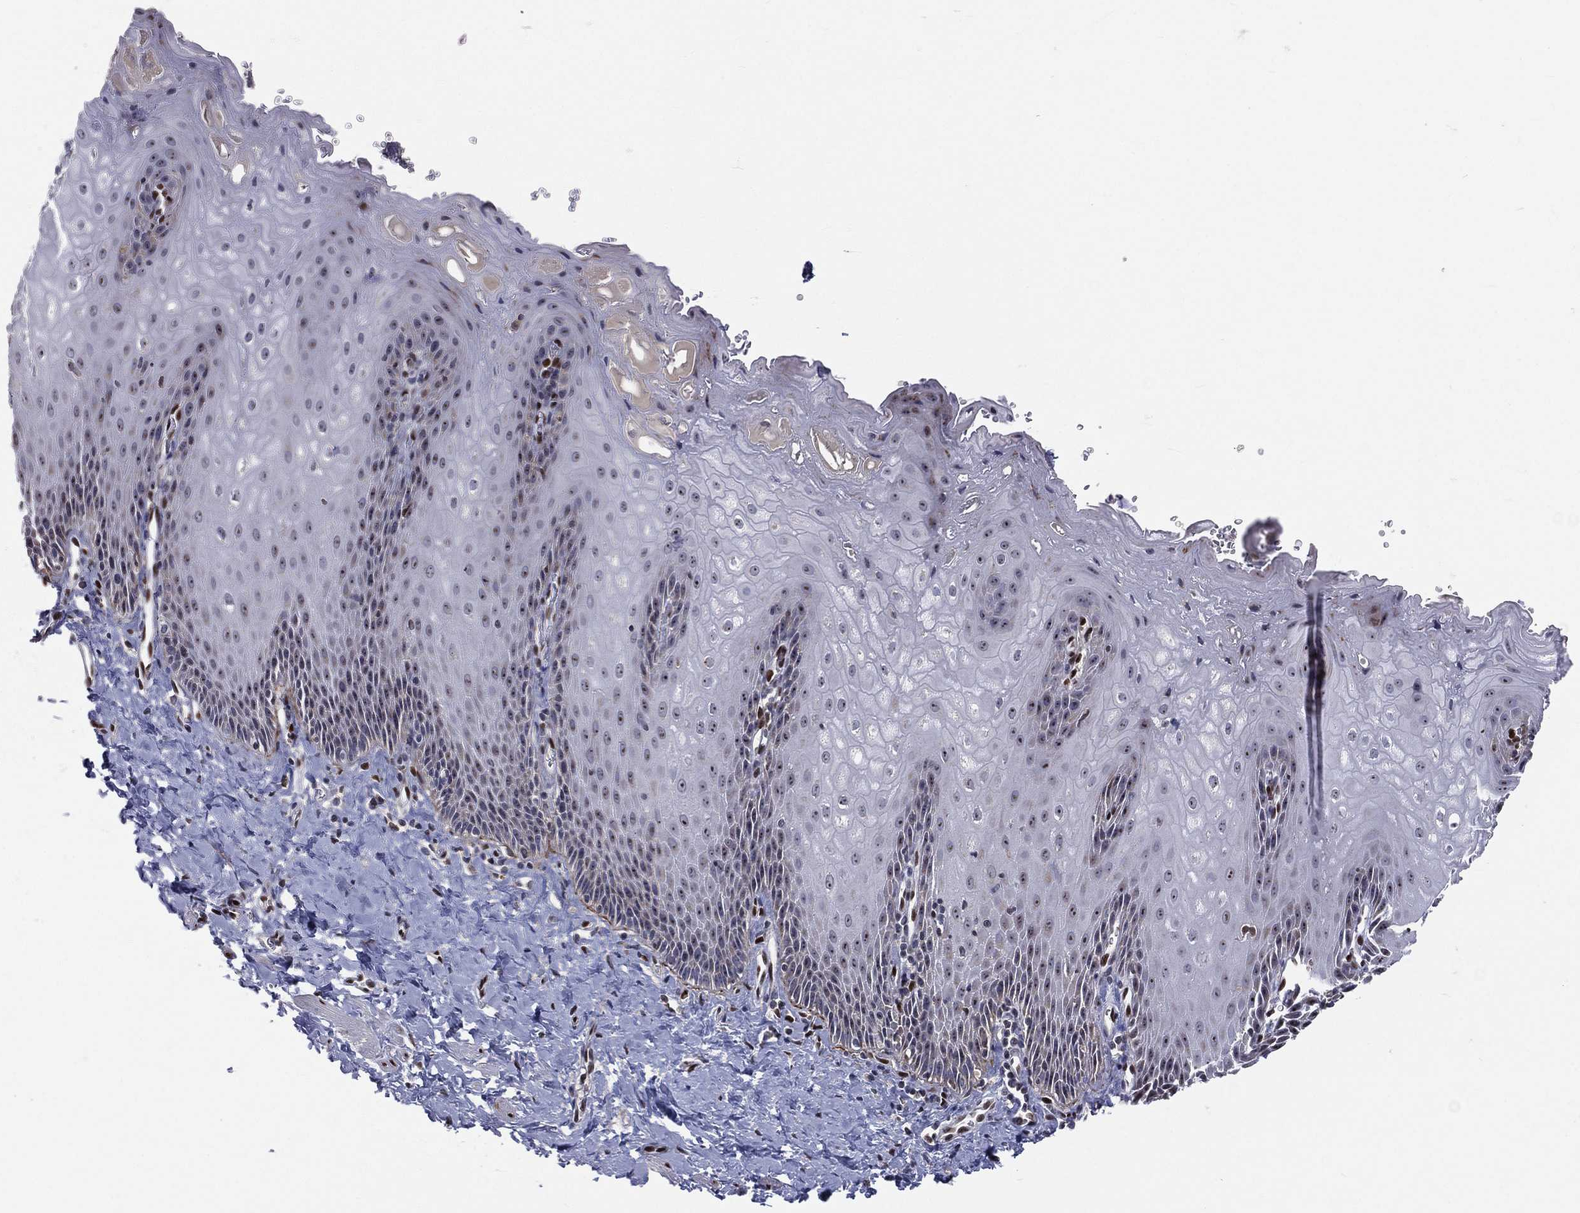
{"staining": {"intensity": "moderate", "quantity": "<25%", "location": "nuclear"}, "tissue": "esophagus", "cell_type": "Squamous epithelial cells", "image_type": "normal", "snomed": [{"axis": "morphology", "description": "Normal tissue, NOS"}, {"axis": "topography", "description": "Esophagus"}], "caption": "A brown stain shows moderate nuclear positivity of a protein in squamous epithelial cells of unremarkable esophagus. Using DAB (brown) and hematoxylin (blue) stains, captured at high magnification using brightfield microscopy.", "gene": "ZEB1", "patient": {"sex": "male", "age": 64}}